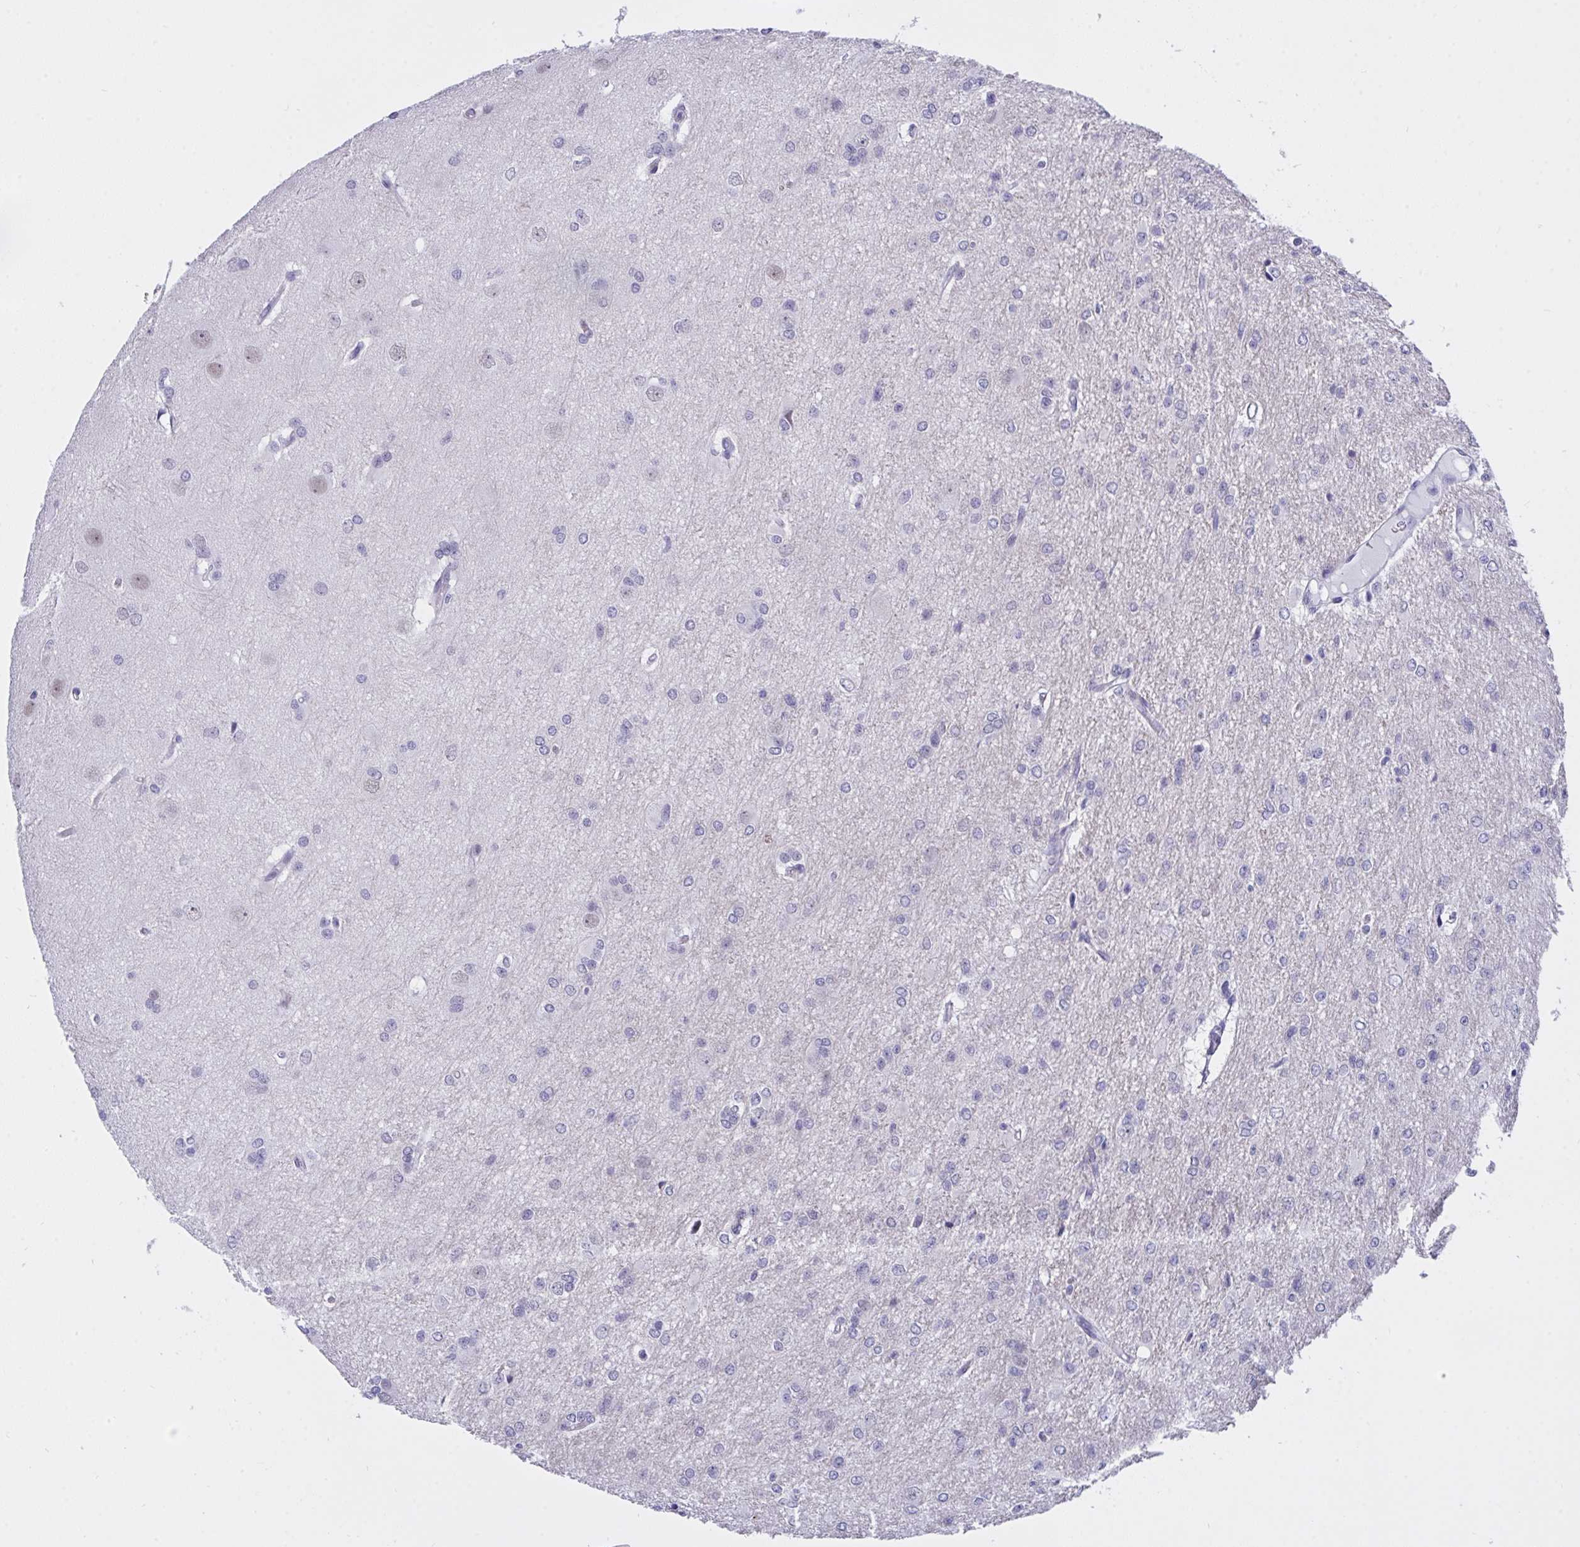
{"staining": {"intensity": "negative", "quantity": "none", "location": "none"}, "tissue": "glioma", "cell_type": "Tumor cells", "image_type": "cancer", "snomed": [{"axis": "morphology", "description": "Glioma, malignant, Low grade"}, {"axis": "topography", "description": "Brain"}], "caption": "Glioma stained for a protein using immunohistochemistry (IHC) shows no expression tumor cells.", "gene": "FBXL22", "patient": {"sex": "male", "age": 26}}